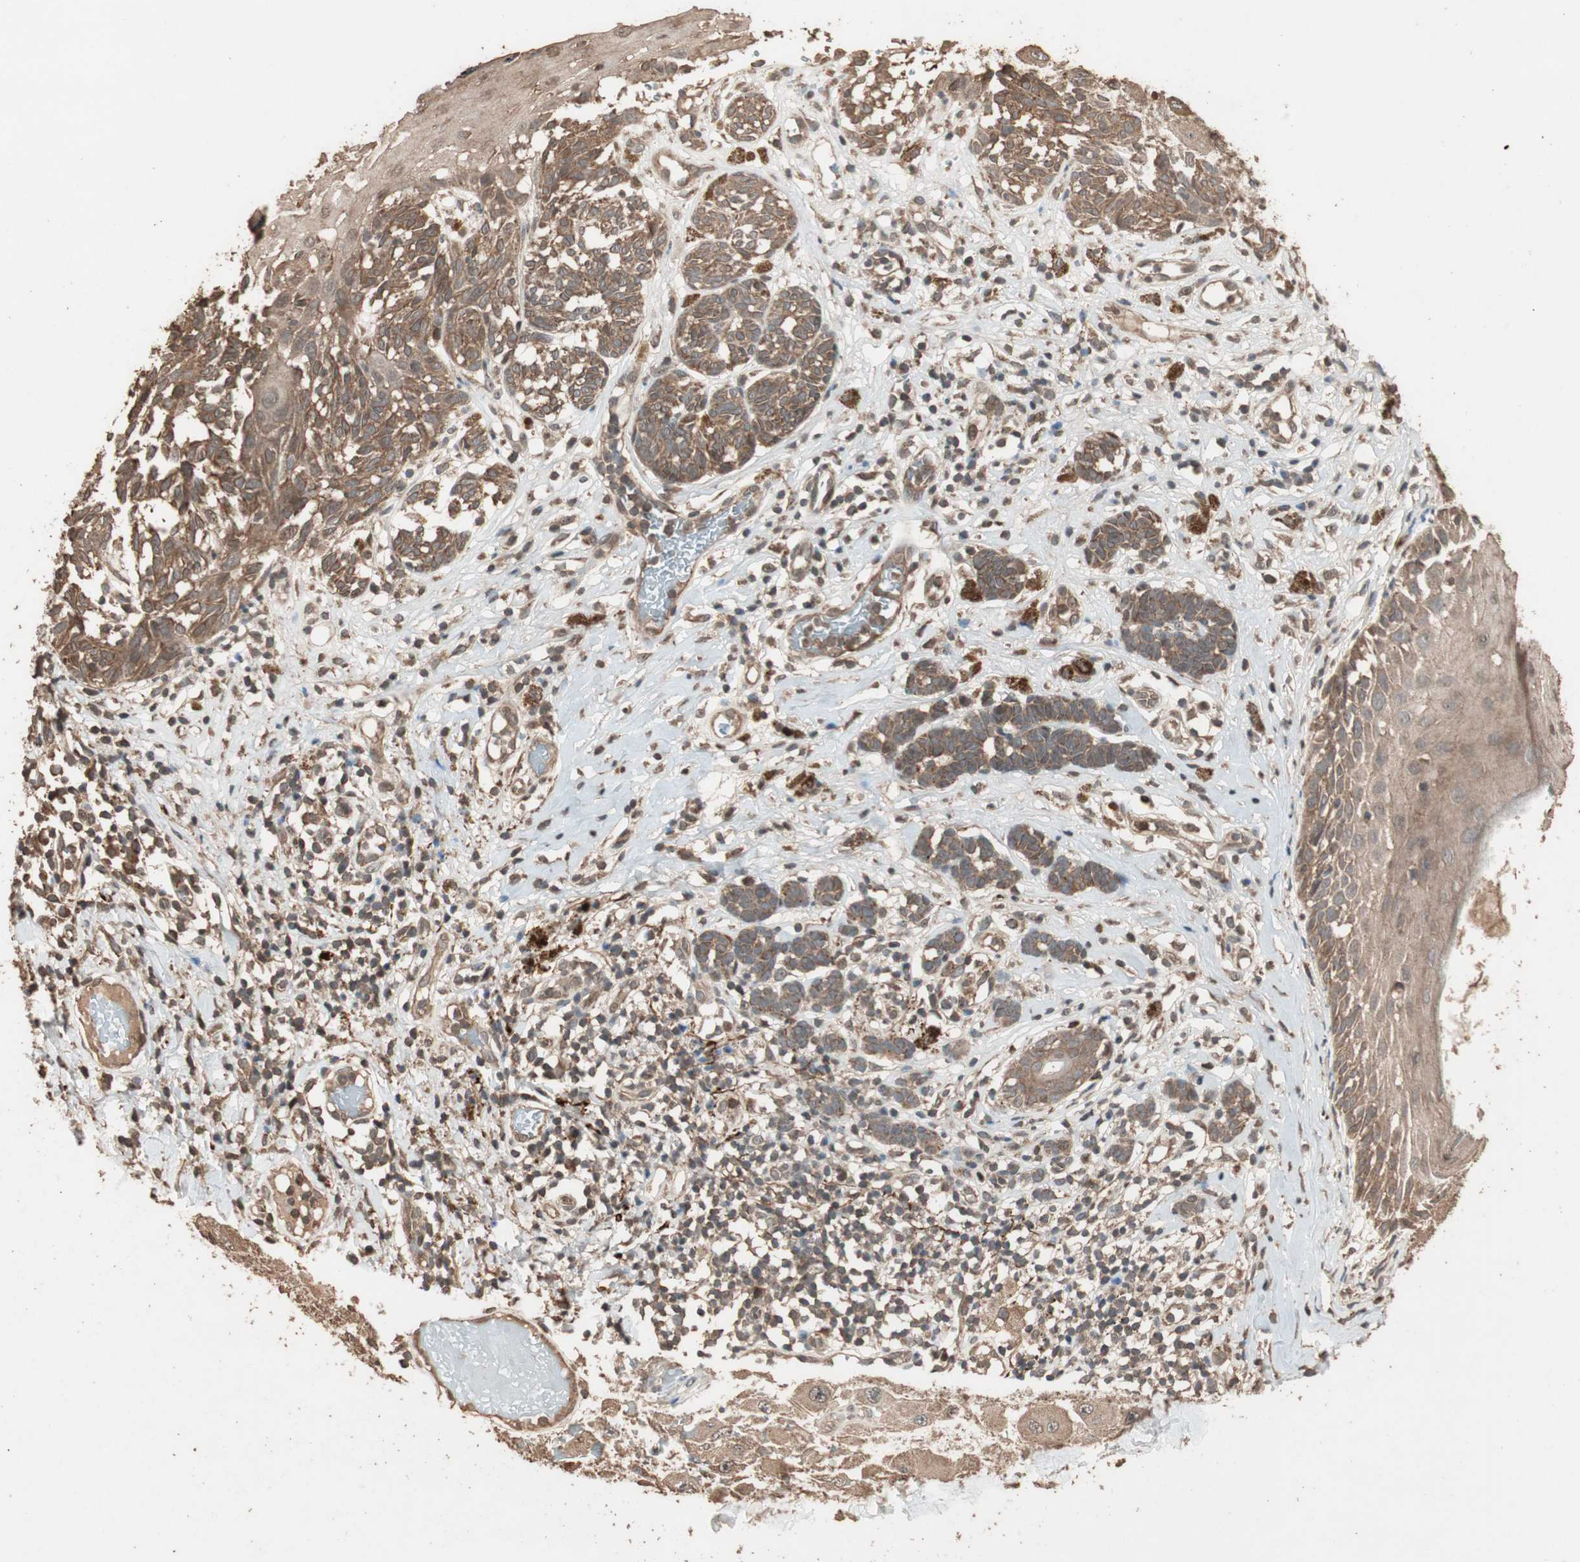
{"staining": {"intensity": "moderate", "quantity": ">75%", "location": "cytoplasmic/membranous"}, "tissue": "melanoma", "cell_type": "Tumor cells", "image_type": "cancer", "snomed": [{"axis": "morphology", "description": "Malignant melanoma, NOS"}, {"axis": "topography", "description": "Skin"}], "caption": "Moderate cytoplasmic/membranous protein staining is identified in approximately >75% of tumor cells in melanoma. (DAB IHC, brown staining for protein, blue staining for nuclei).", "gene": "USP20", "patient": {"sex": "male", "age": 64}}